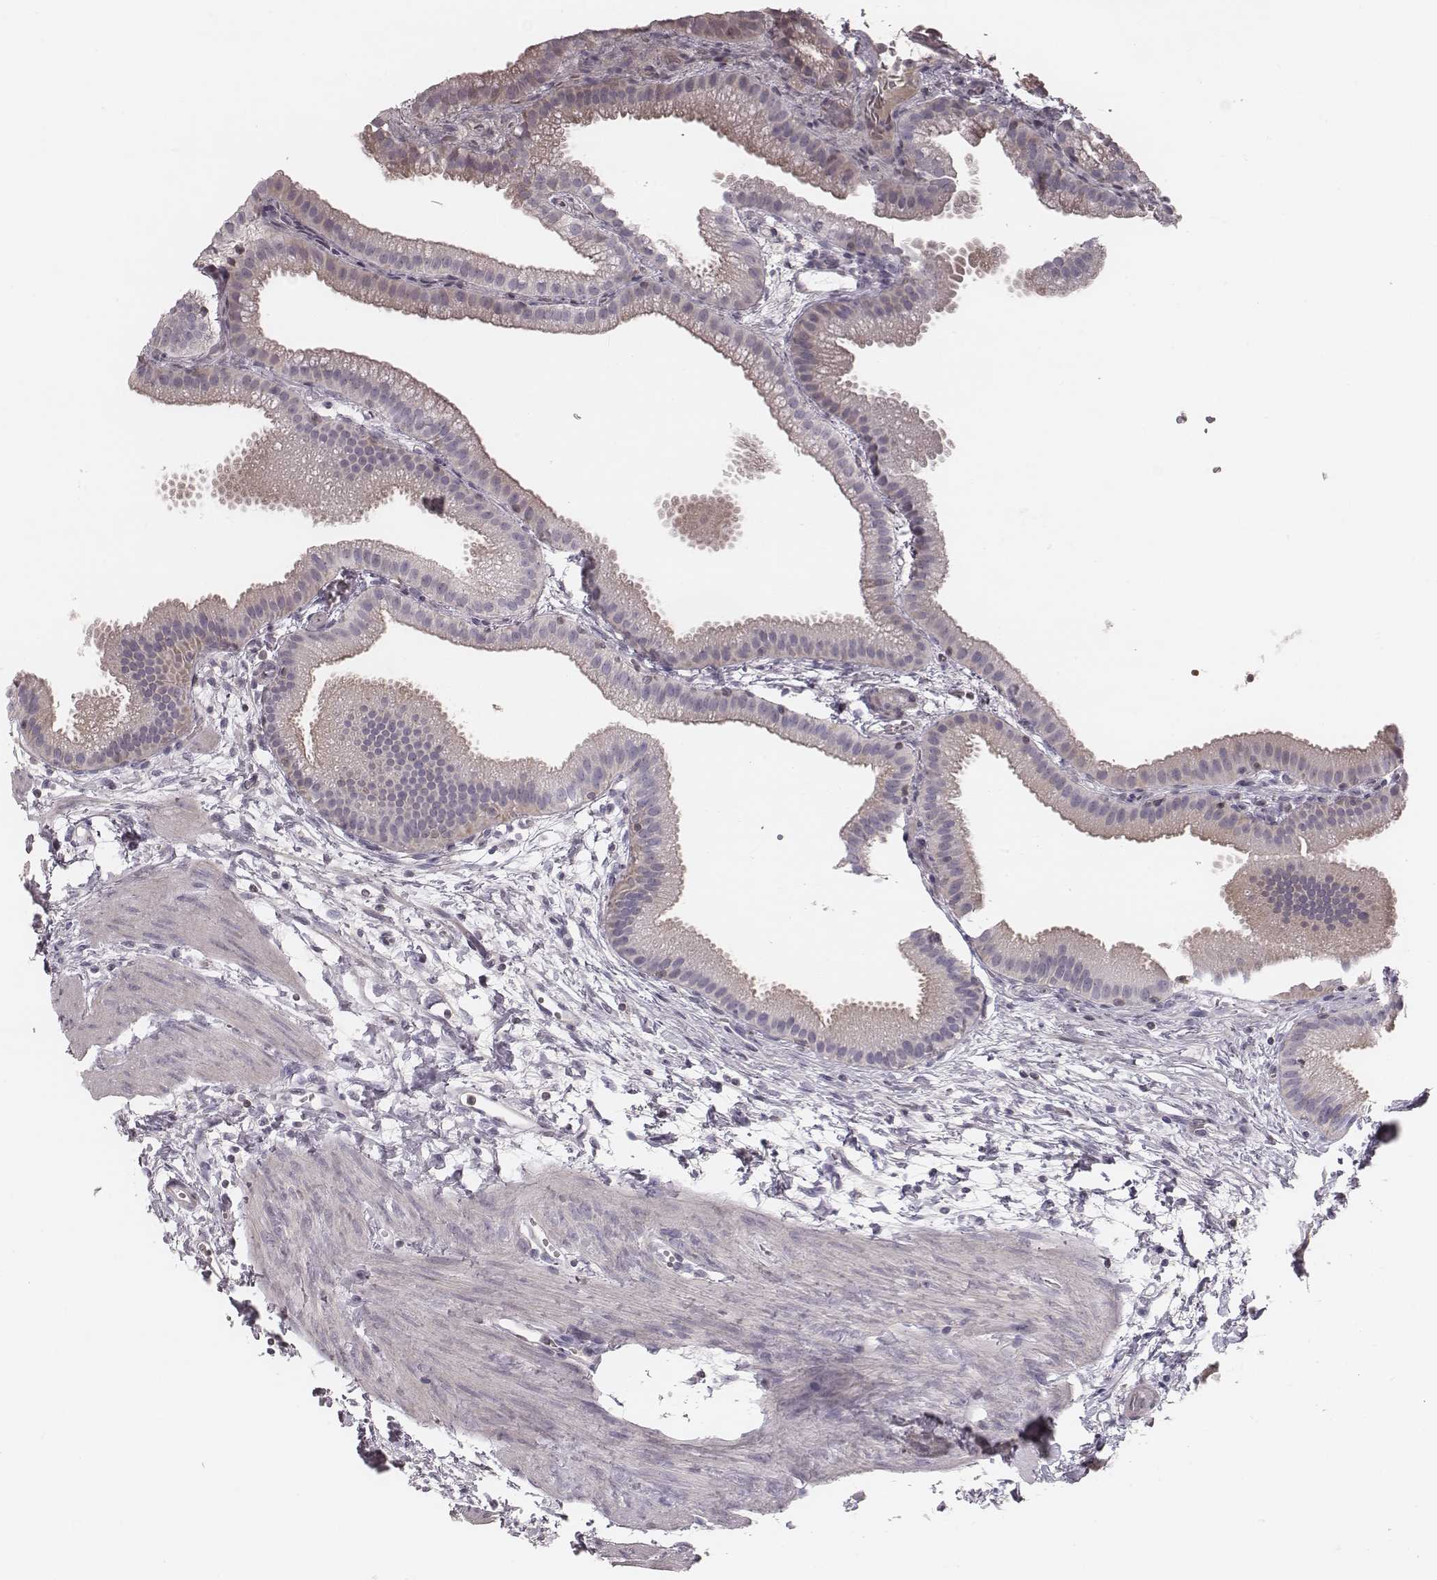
{"staining": {"intensity": "negative", "quantity": "none", "location": "none"}, "tissue": "gallbladder", "cell_type": "Glandular cells", "image_type": "normal", "snomed": [{"axis": "morphology", "description": "Normal tissue, NOS"}, {"axis": "topography", "description": "Gallbladder"}], "caption": "High power microscopy photomicrograph of an immunohistochemistry (IHC) micrograph of unremarkable gallbladder, revealing no significant staining in glandular cells. The staining is performed using DAB (3,3'-diaminobenzidine) brown chromogen with nuclei counter-stained in using hematoxylin.", "gene": "S100Z", "patient": {"sex": "female", "age": 63}}